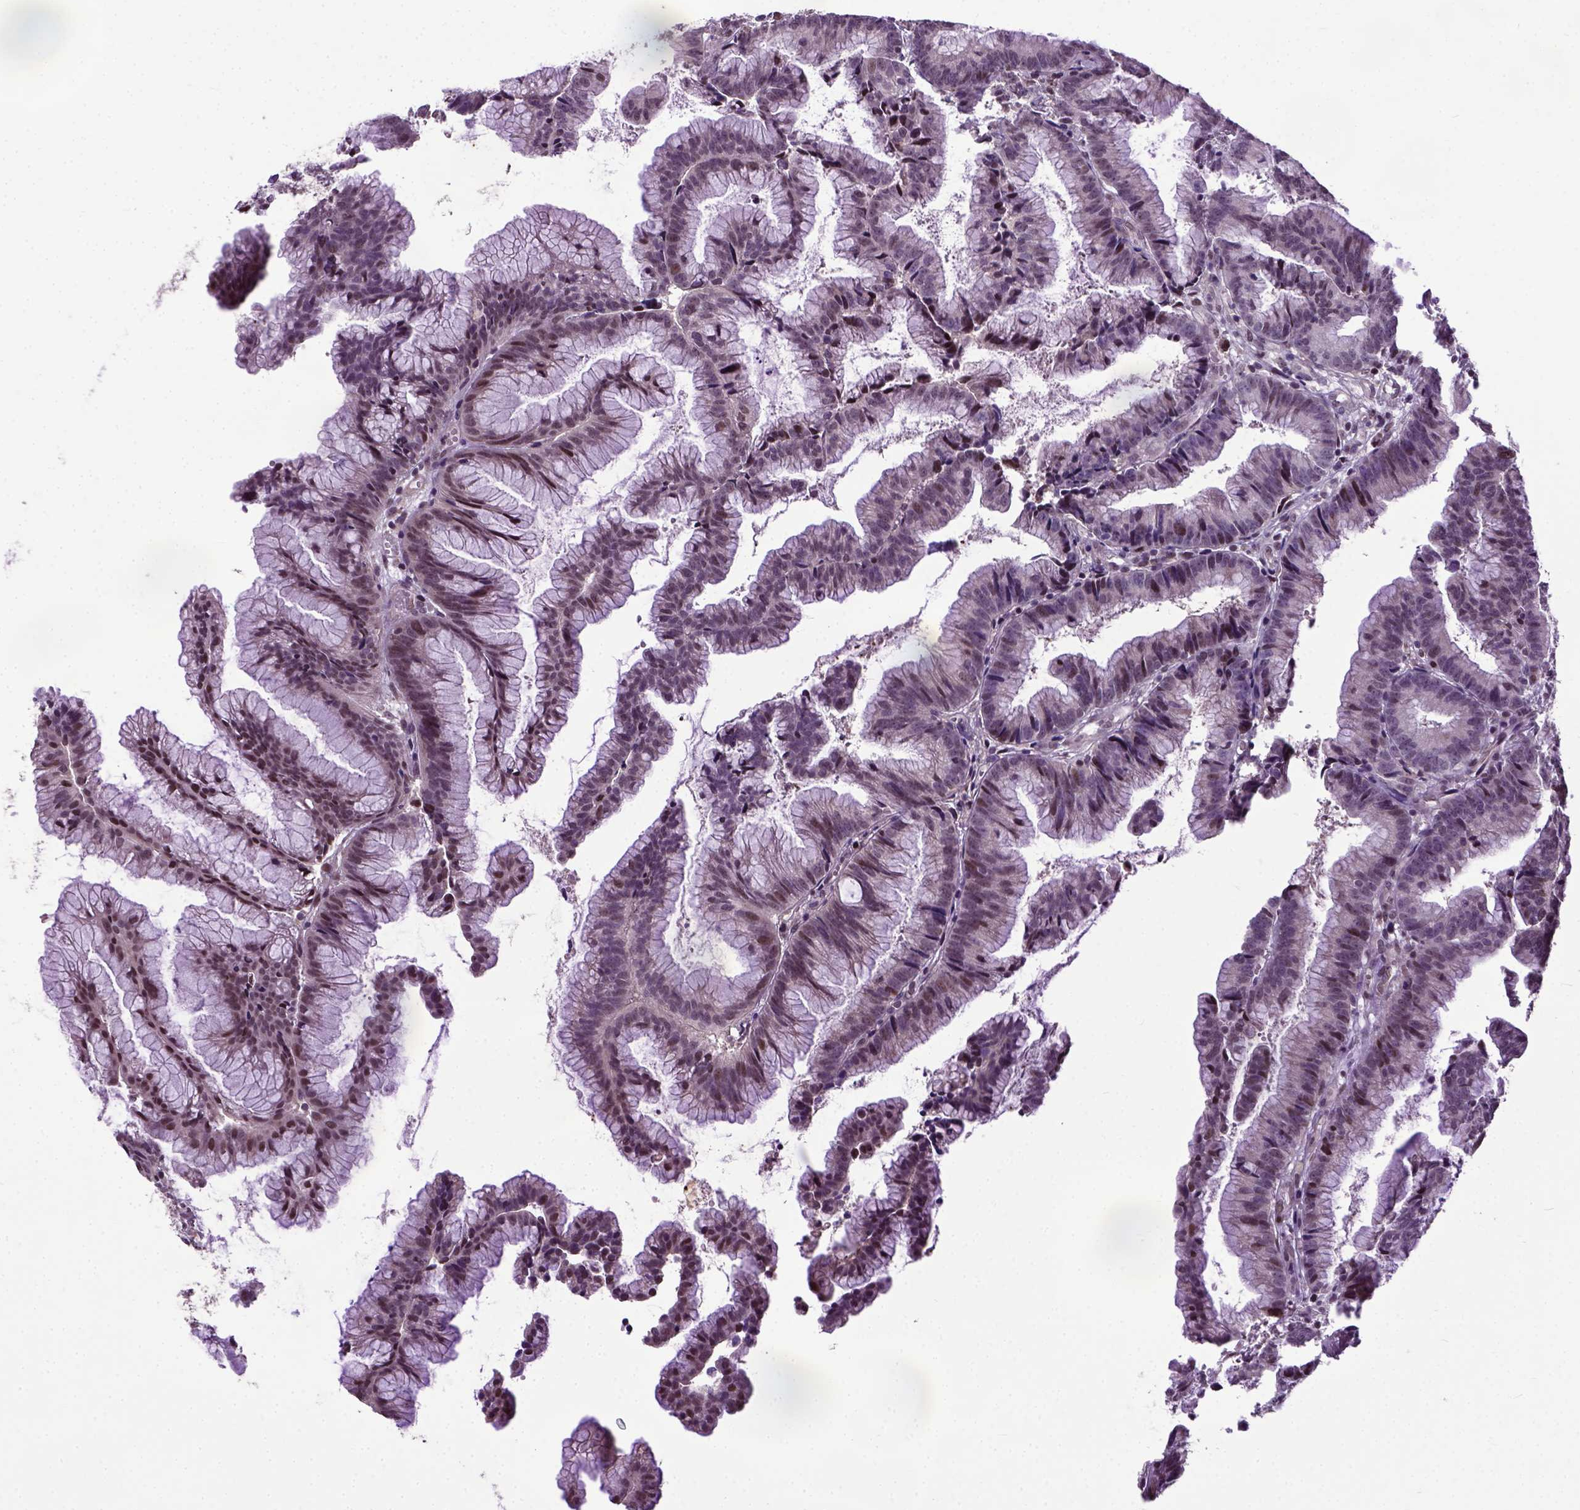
{"staining": {"intensity": "moderate", "quantity": ">75%", "location": "nuclear"}, "tissue": "colorectal cancer", "cell_type": "Tumor cells", "image_type": "cancer", "snomed": [{"axis": "morphology", "description": "Adenocarcinoma, NOS"}, {"axis": "topography", "description": "Colon"}], "caption": "Immunohistochemical staining of adenocarcinoma (colorectal) demonstrates medium levels of moderate nuclear protein staining in approximately >75% of tumor cells. Ihc stains the protein in brown and the nuclei are stained blue.", "gene": "UBA3", "patient": {"sex": "female", "age": 78}}